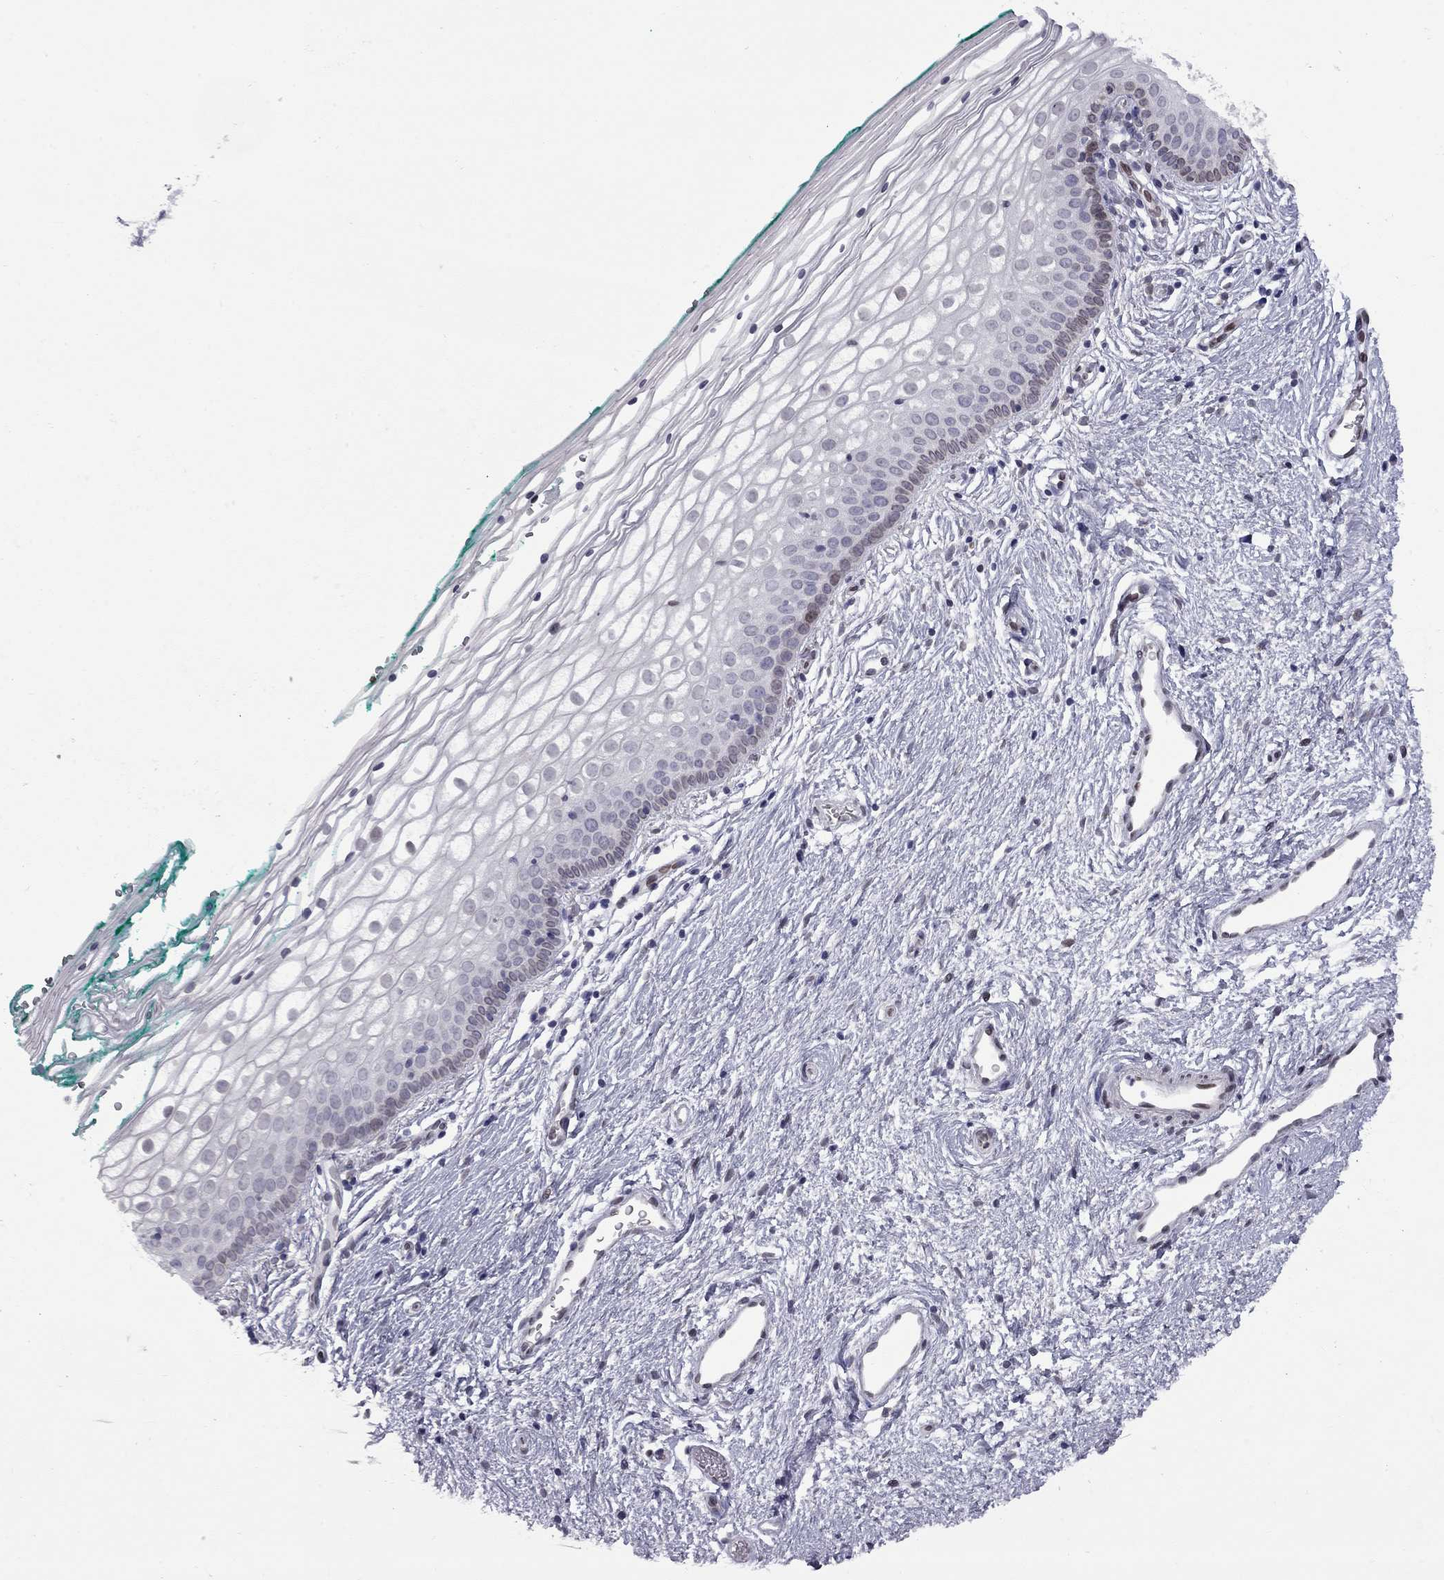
{"staining": {"intensity": "weak", "quantity": "<25%", "location": "nuclear"}, "tissue": "vagina", "cell_type": "Squamous epithelial cells", "image_type": "normal", "snomed": [{"axis": "morphology", "description": "Normal tissue, NOS"}, {"axis": "topography", "description": "Vagina"}], "caption": "High power microscopy micrograph of an immunohistochemistry (IHC) micrograph of unremarkable vagina, revealing no significant staining in squamous epithelial cells. (DAB IHC, high magnification).", "gene": "CLTCL1", "patient": {"sex": "female", "age": 36}}